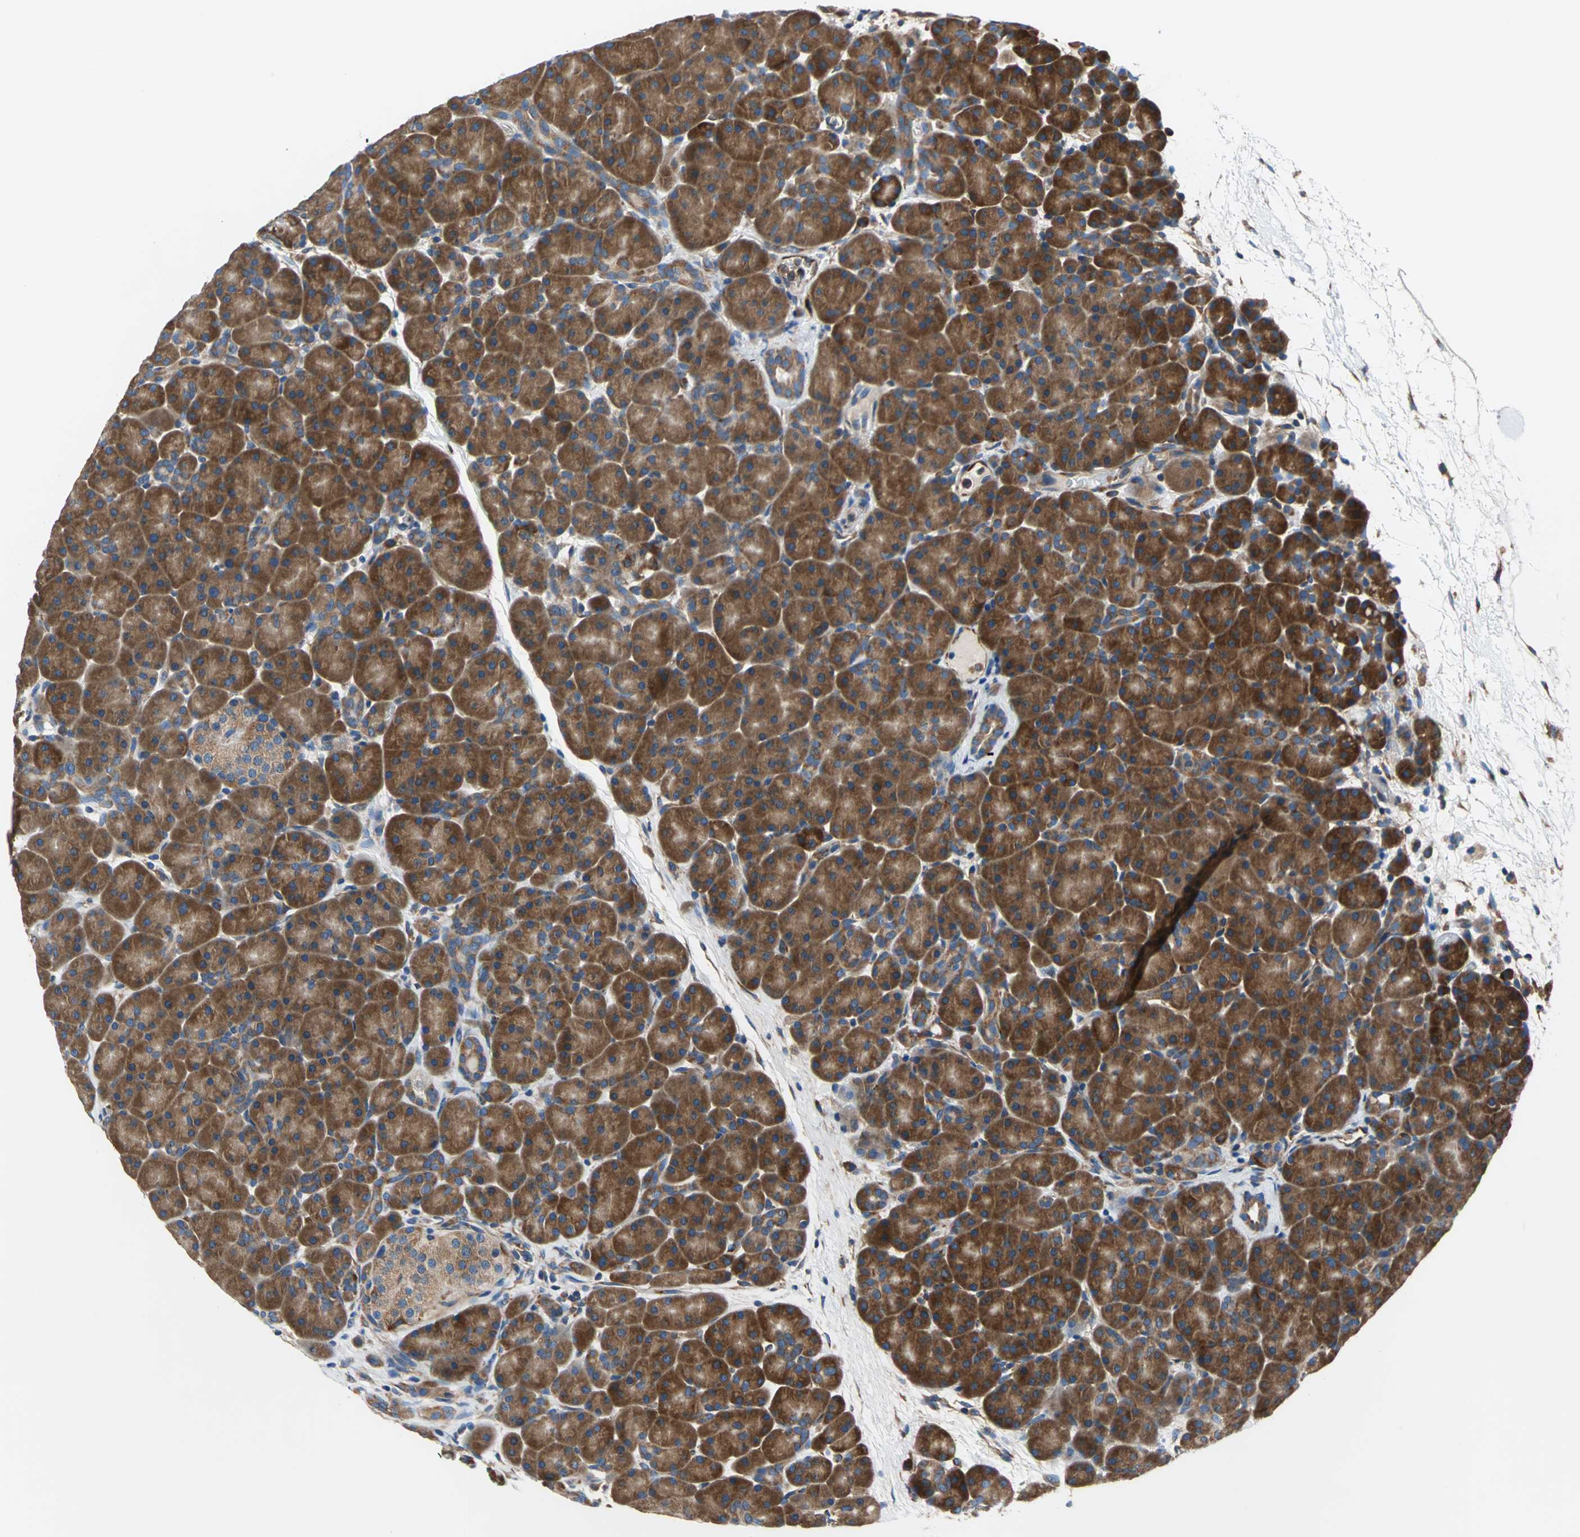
{"staining": {"intensity": "strong", "quantity": ">75%", "location": "cytoplasmic/membranous"}, "tissue": "pancreas", "cell_type": "Exocrine glandular cells", "image_type": "normal", "snomed": [{"axis": "morphology", "description": "Normal tissue, NOS"}, {"axis": "topography", "description": "Pancreas"}], "caption": "IHC staining of unremarkable pancreas, which displays high levels of strong cytoplasmic/membranous positivity in approximately >75% of exocrine glandular cells indicating strong cytoplasmic/membranous protein positivity. The staining was performed using DAB (3,3'-diaminobenzidine) (brown) for protein detection and nuclei were counterstained in hematoxylin (blue).", "gene": "TRIM25", "patient": {"sex": "male", "age": 66}}